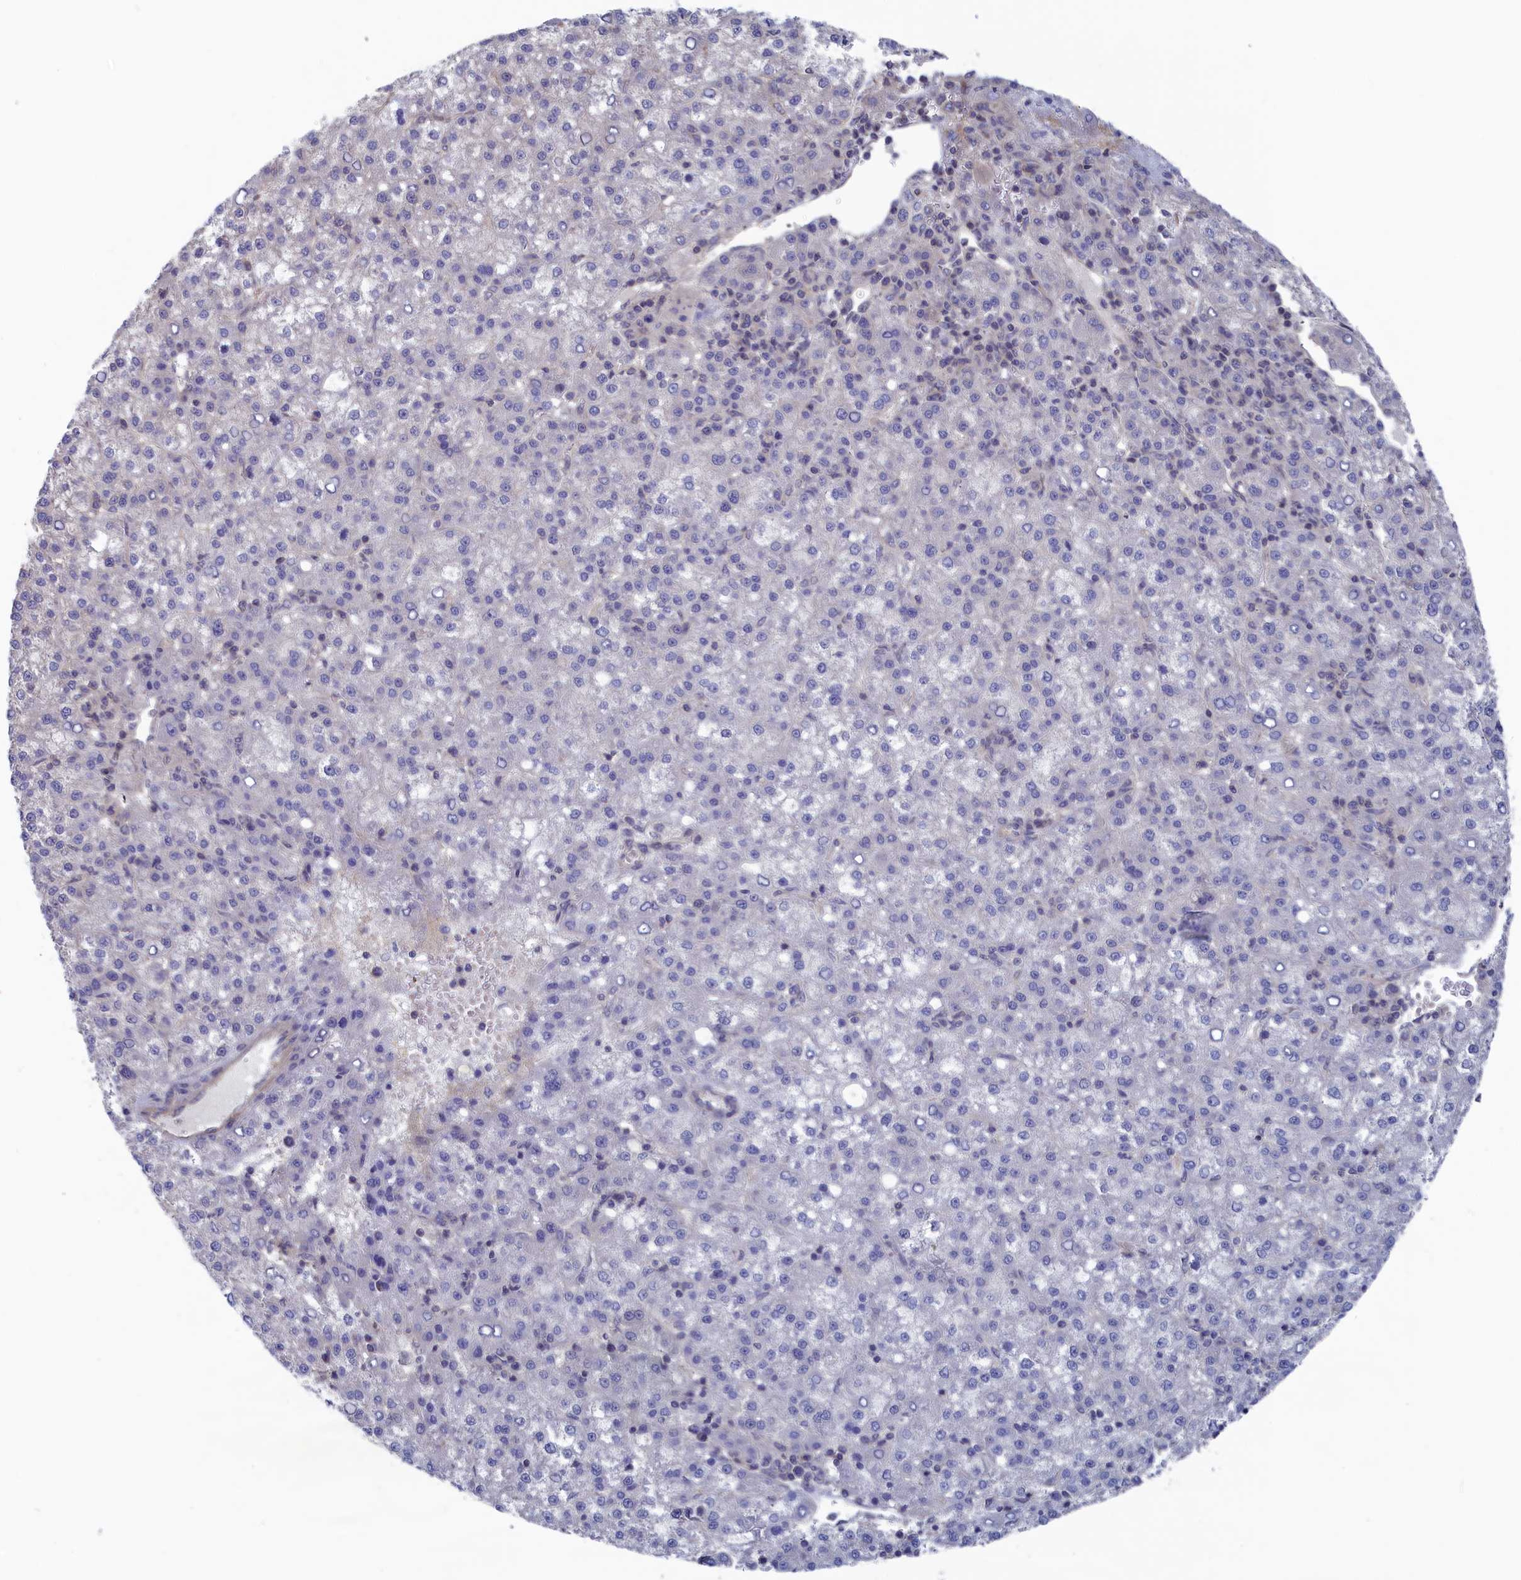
{"staining": {"intensity": "negative", "quantity": "none", "location": "none"}, "tissue": "liver cancer", "cell_type": "Tumor cells", "image_type": "cancer", "snomed": [{"axis": "morphology", "description": "Carcinoma, Hepatocellular, NOS"}, {"axis": "topography", "description": "Liver"}], "caption": "An immunohistochemistry histopathology image of liver hepatocellular carcinoma is shown. There is no staining in tumor cells of liver hepatocellular carcinoma.", "gene": "NUTF2", "patient": {"sex": "female", "age": 58}}